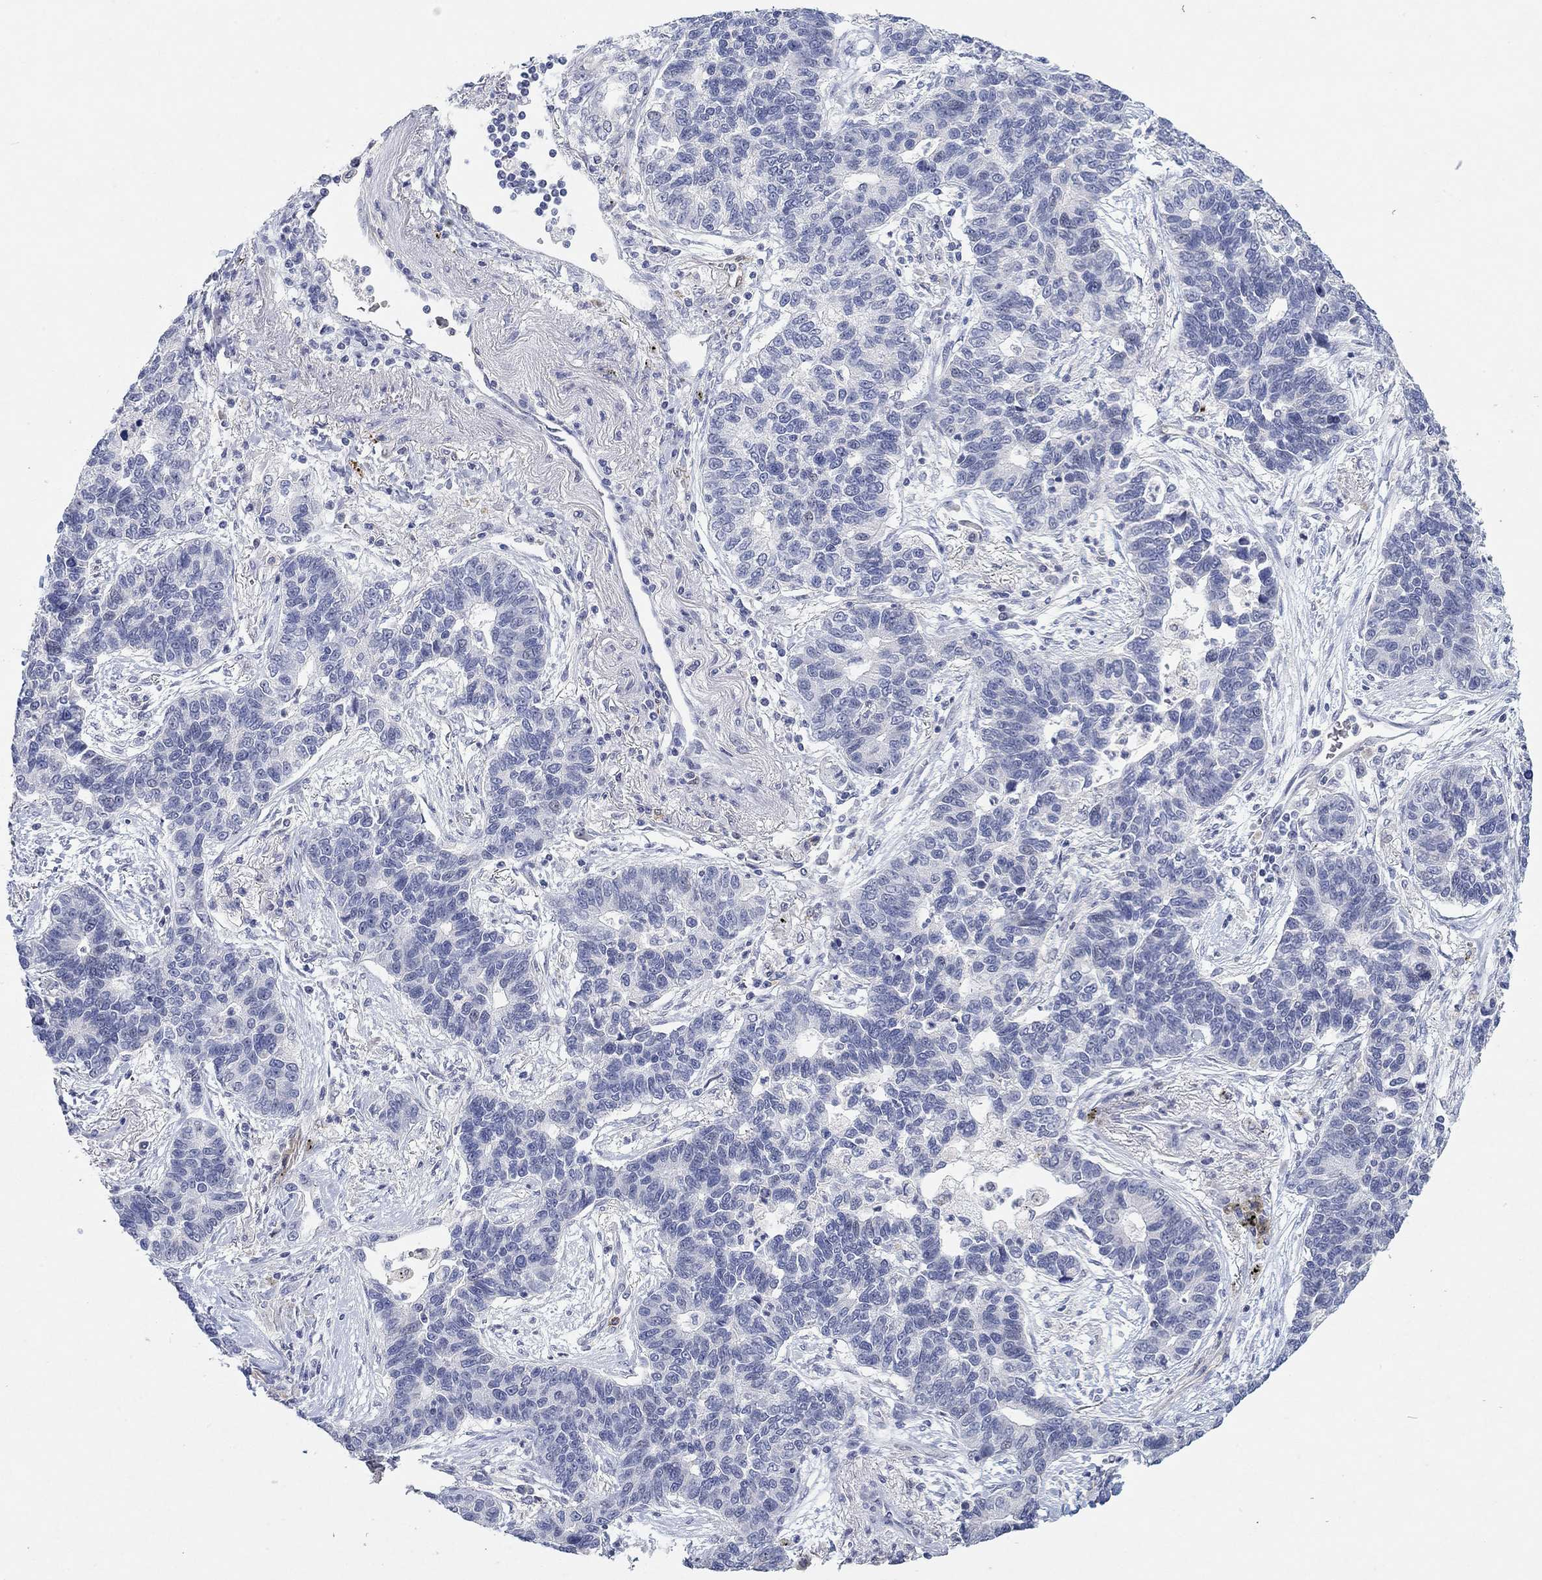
{"staining": {"intensity": "negative", "quantity": "none", "location": "none"}, "tissue": "lung cancer", "cell_type": "Tumor cells", "image_type": "cancer", "snomed": [{"axis": "morphology", "description": "Adenocarcinoma, NOS"}, {"axis": "topography", "description": "Lung"}], "caption": "Immunohistochemistry micrograph of neoplastic tissue: human lung cancer (adenocarcinoma) stained with DAB shows no significant protein expression in tumor cells.", "gene": "VAT1L", "patient": {"sex": "female", "age": 57}}